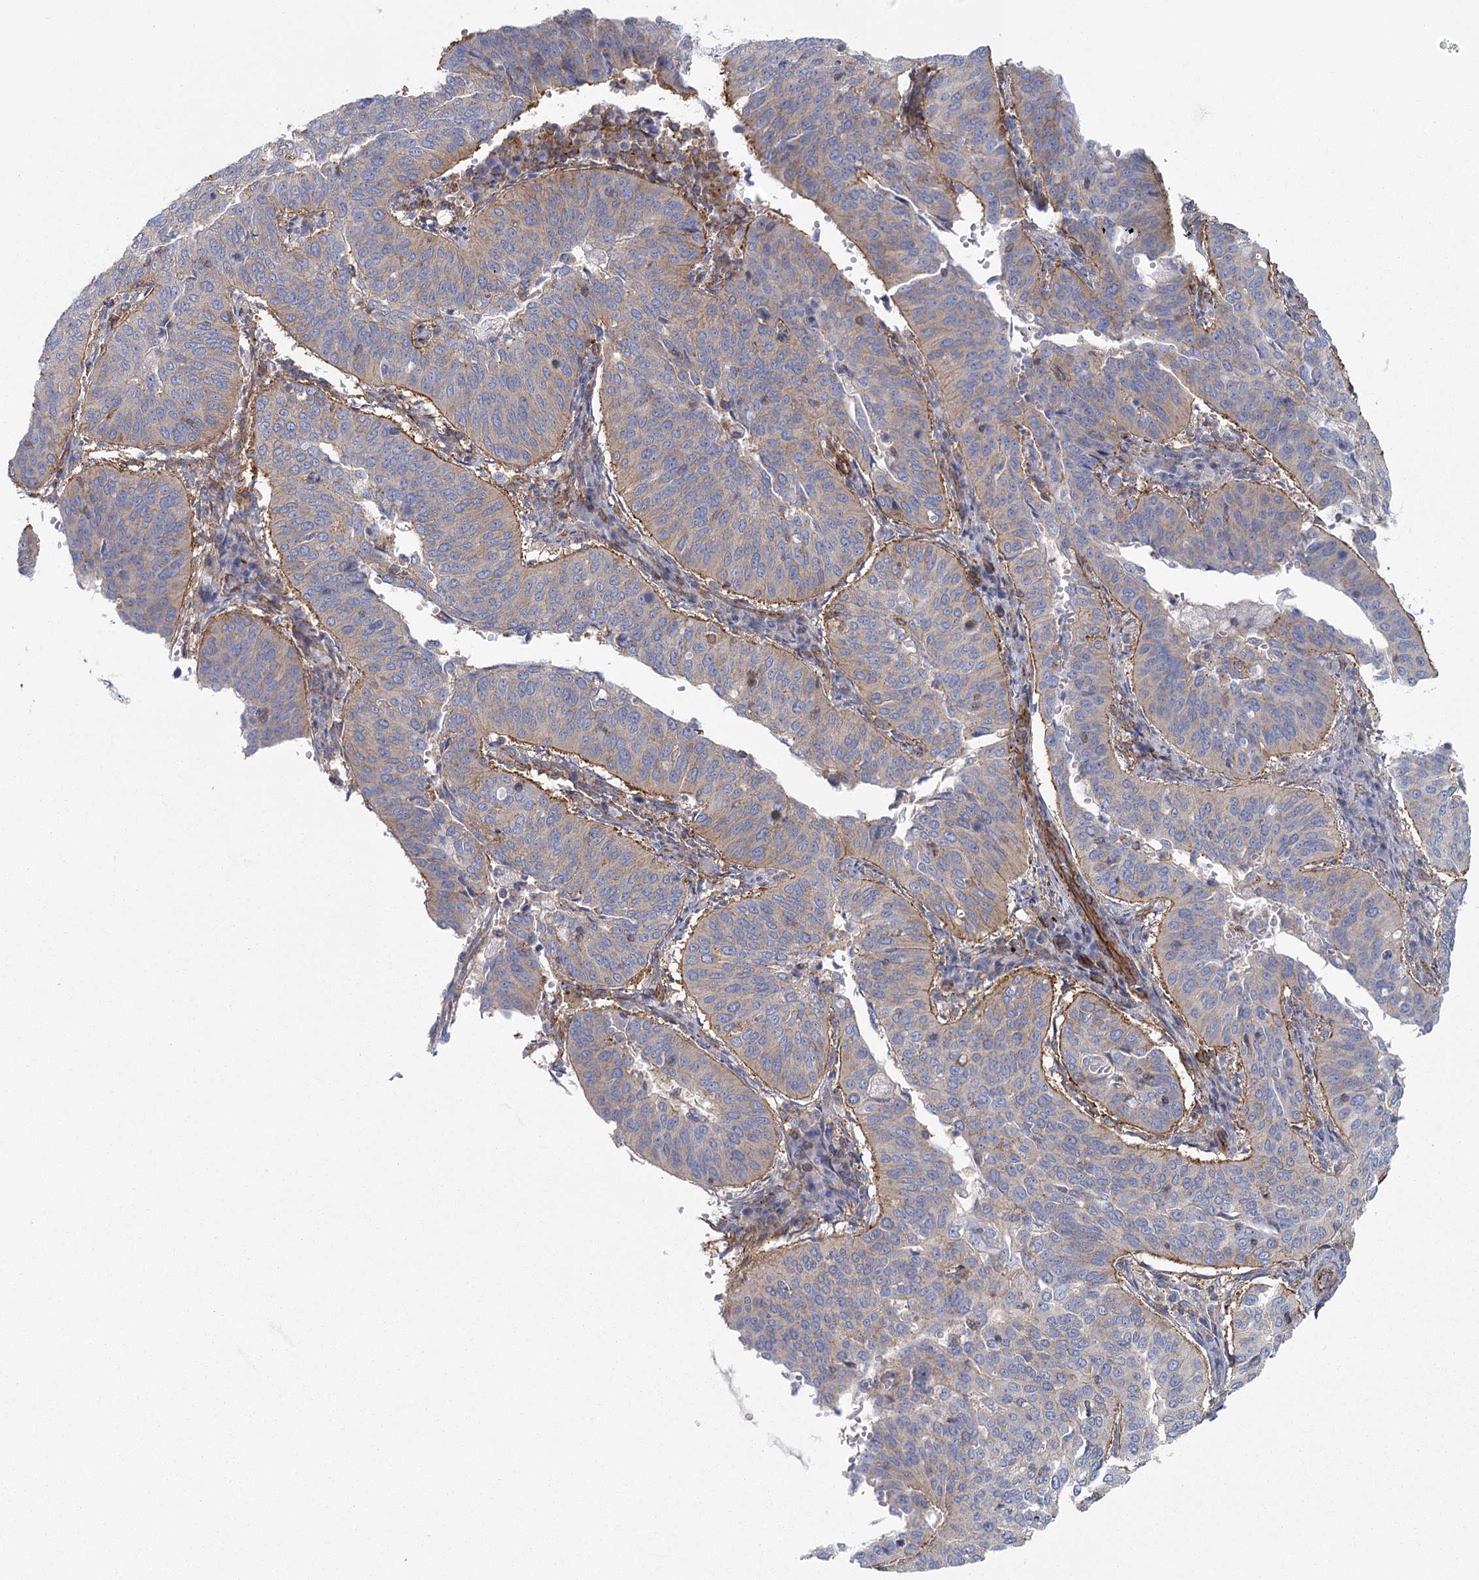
{"staining": {"intensity": "moderate", "quantity": "<25%", "location": "cytoplasmic/membranous"}, "tissue": "cervical cancer", "cell_type": "Tumor cells", "image_type": "cancer", "snomed": [{"axis": "morphology", "description": "Normal tissue, NOS"}, {"axis": "morphology", "description": "Squamous cell carcinoma, NOS"}, {"axis": "topography", "description": "Cervix"}], "caption": "The histopathology image displays a brown stain indicating the presence of a protein in the cytoplasmic/membranous of tumor cells in cervical cancer. (DAB IHC, brown staining for protein, blue staining for nuclei).", "gene": "IFT46", "patient": {"sex": "female", "age": 39}}